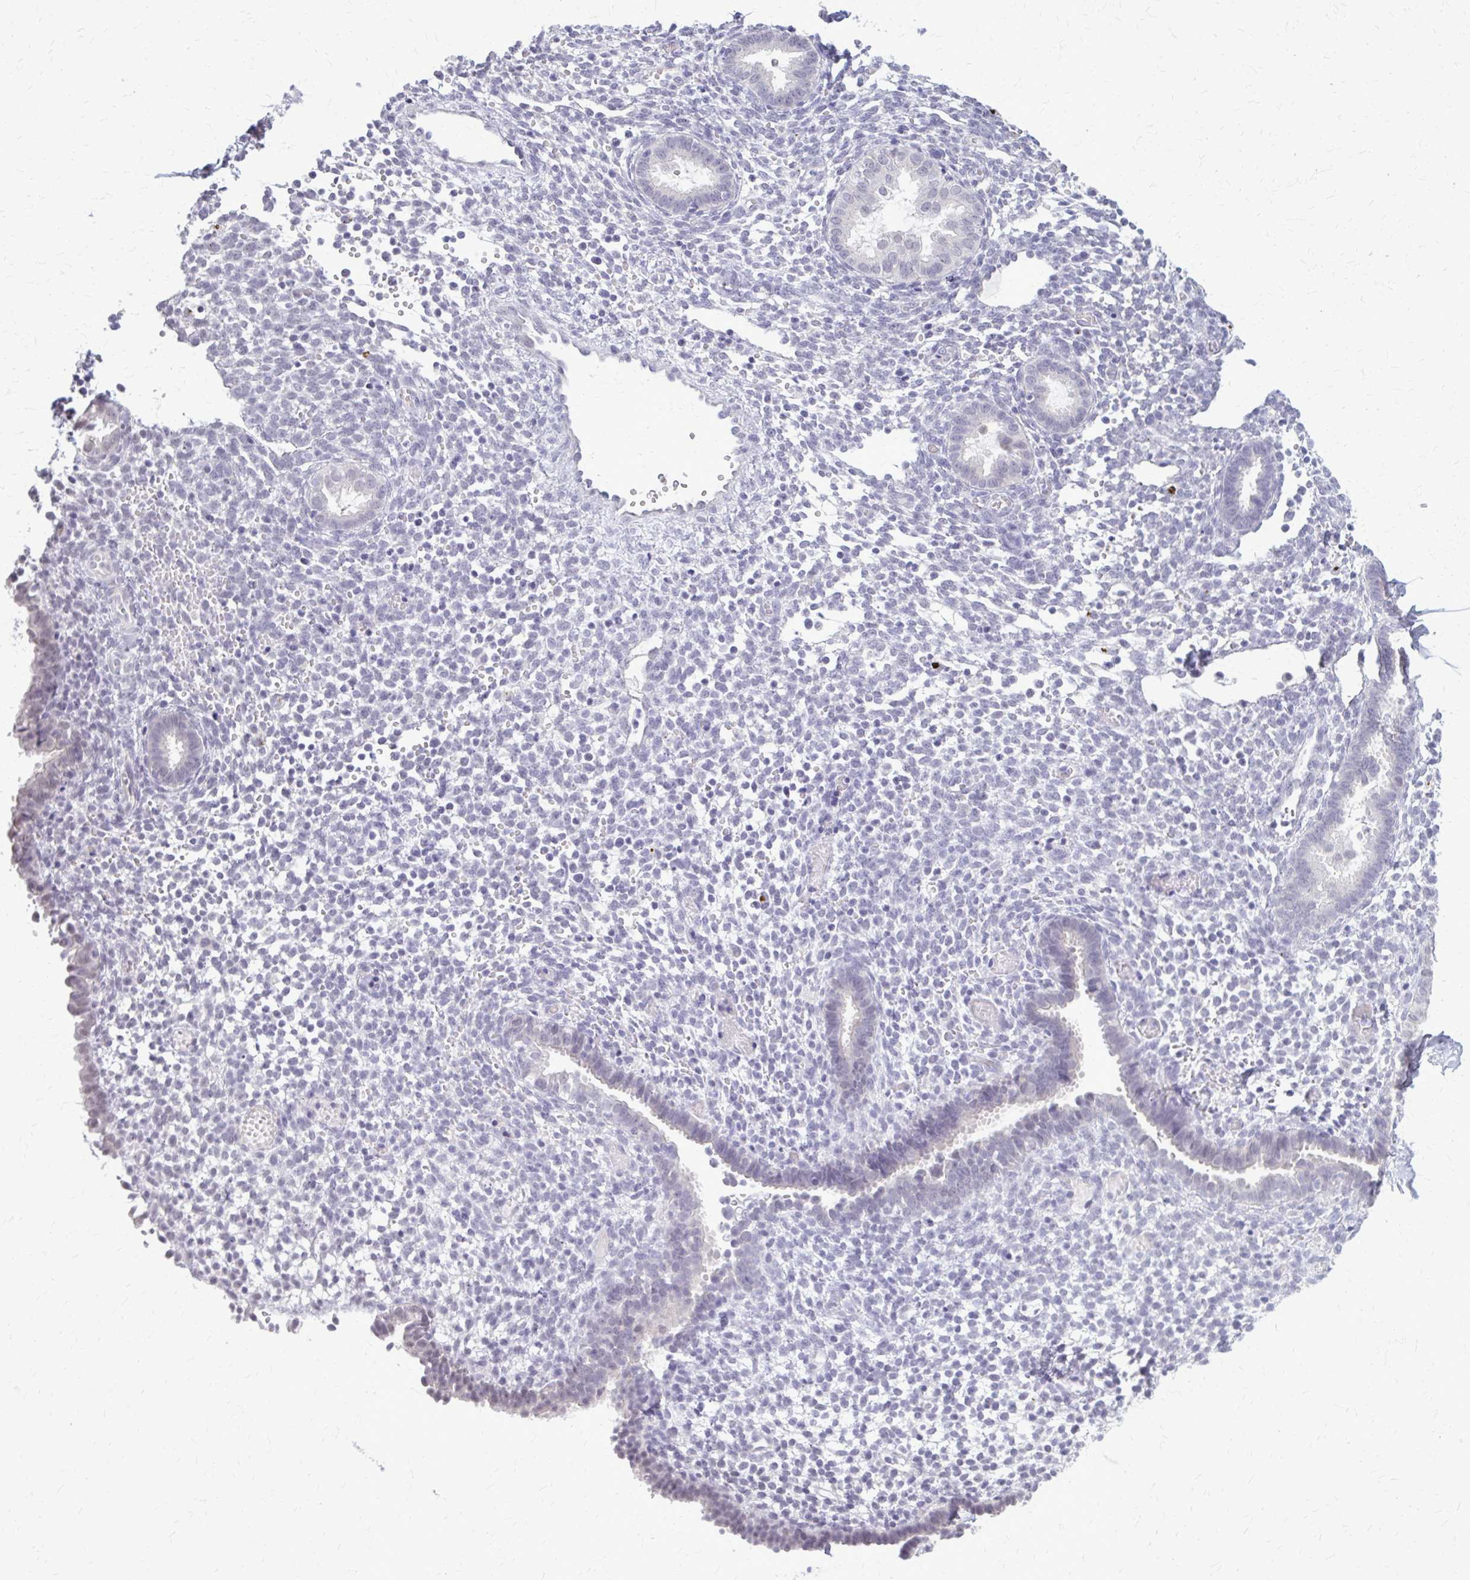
{"staining": {"intensity": "negative", "quantity": "none", "location": "none"}, "tissue": "endometrium", "cell_type": "Cells in endometrial stroma", "image_type": "normal", "snomed": [{"axis": "morphology", "description": "Normal tissue, NOS"}, {"axis": "topography", "description": "Endometrium"}], "caption": "Immunohistochemistry (IHC) of benign endometrium exhibits no expression in cells in endometrial stroma.", "gene": "PLCB1", "patient": {"sex": "female", "age": 36}}